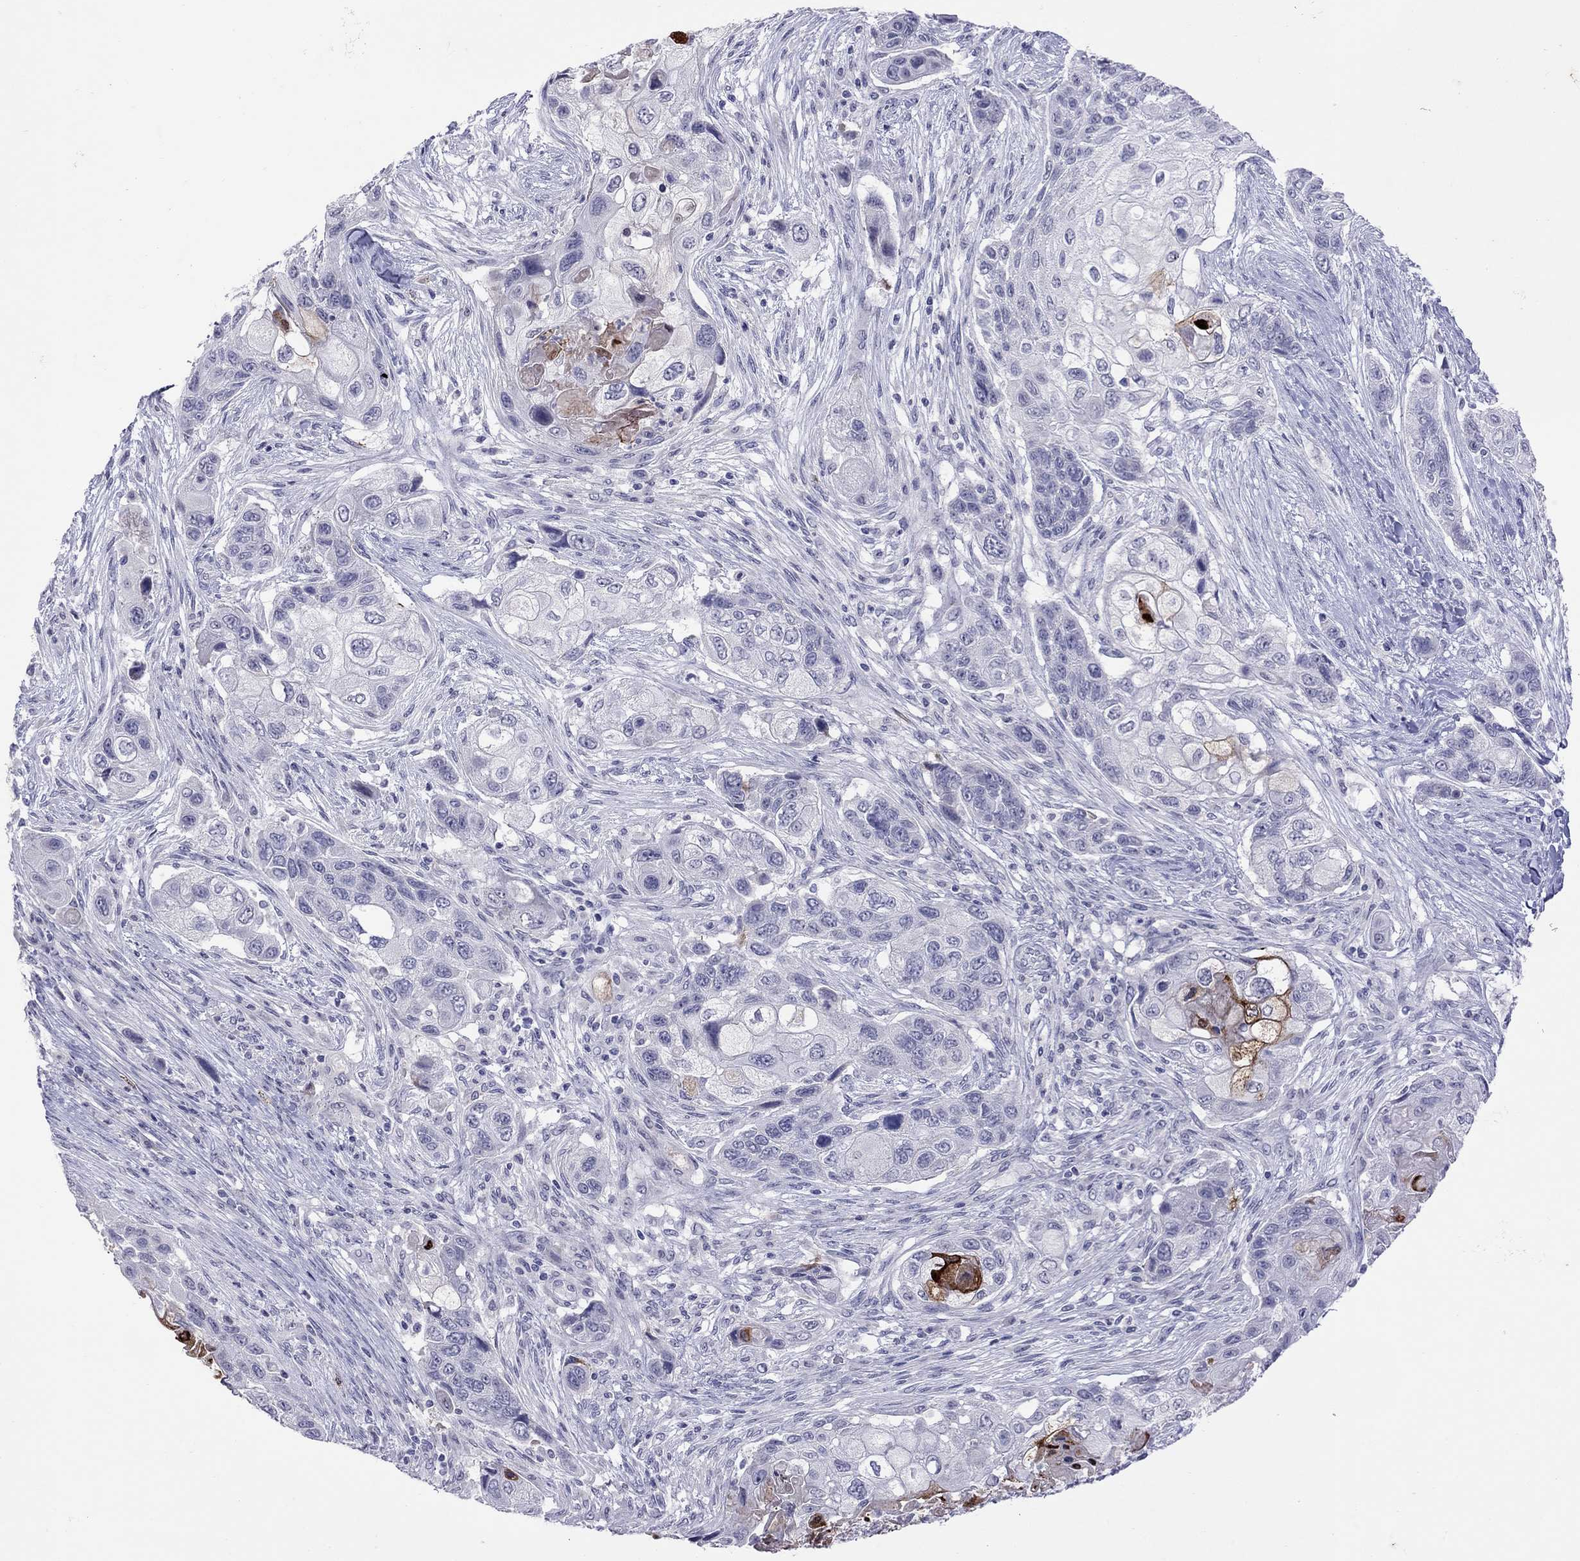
{"staining": {"intensity": "negative", "quantity": "none", "location": "none"}, "tissue": "lung cancer", "cell_type": "Tumor cells", "image_type": "cancer", "snomed": [{"axis": "morphology", "description": "Squamous cell carcinoma, NOS"}, {"axis": "topography", "description": "Lung"}], "caption": "A micrograph of squamous cell carcinoma (lung) stained for a protein reveals no brown staining in tumor cells. (DAB (3,3'-diaminobenzidine) immunohistochemistry (IHC), high magnification).", "gene": "SLAMF1", "patient": {"sex": "male", "age": 69}}